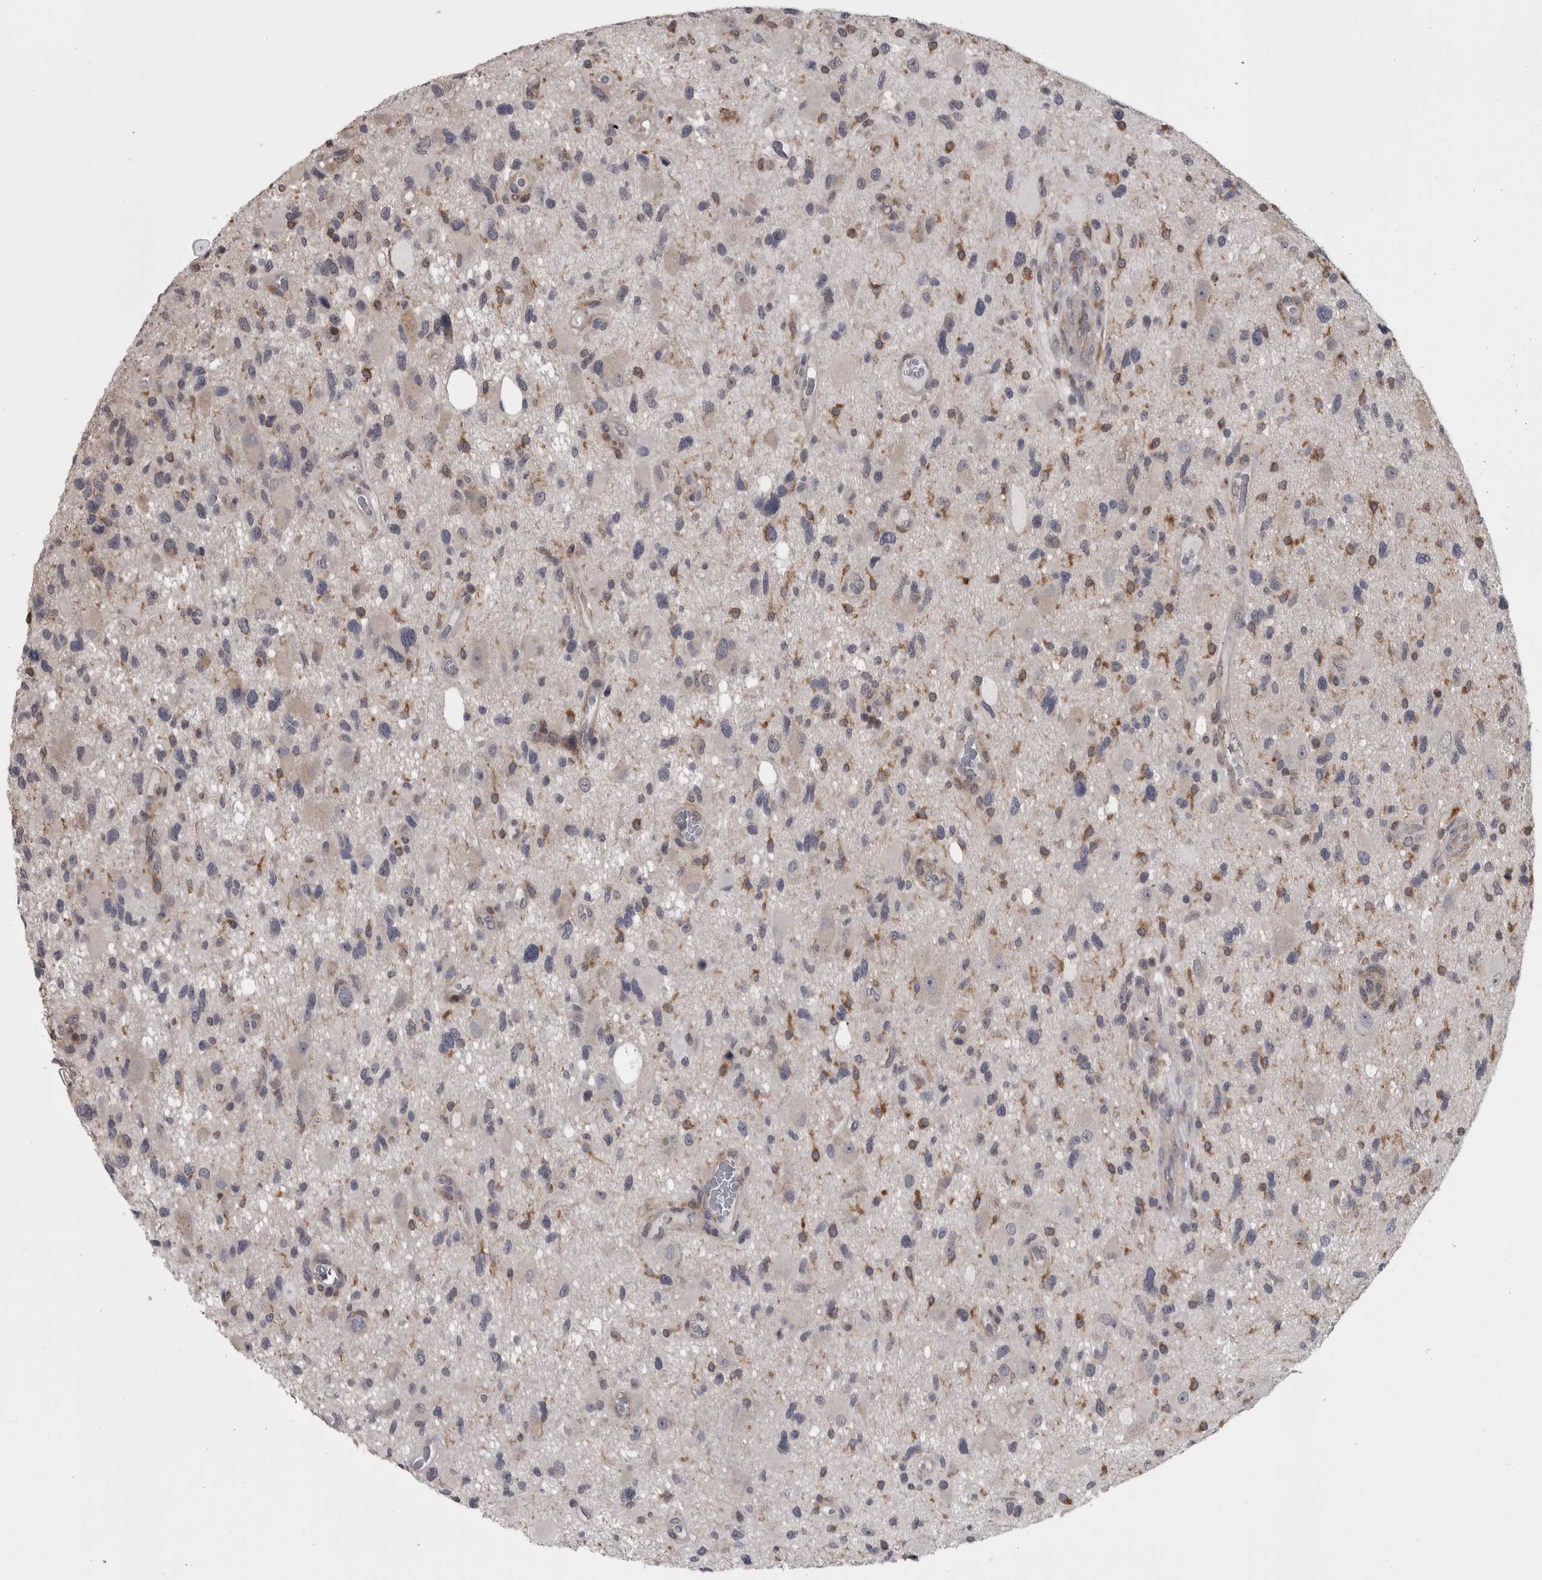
{"staining": {"intensity": "weak", "quantity": "<25%", "location": "cytoplasmic/membranous"}, "tissue": "glioma", "cell_type": "Tumor cells", "image_type": "cancer", "snomed": [{"axis": "morphology", "description": "Glioma, malignant, High grade"}, {"axis": "topography", "description": "Brain"}], "caption": "Immunohistochemistry (IHC) of malignant high-grade glioma exhibits no expression in tumor cells. (DAB (3,3'-diaminobenzidine) IHC with hematoxylin counter stain).", "gene": "APRT", "patient": {"sex": "male", "age": 33}}